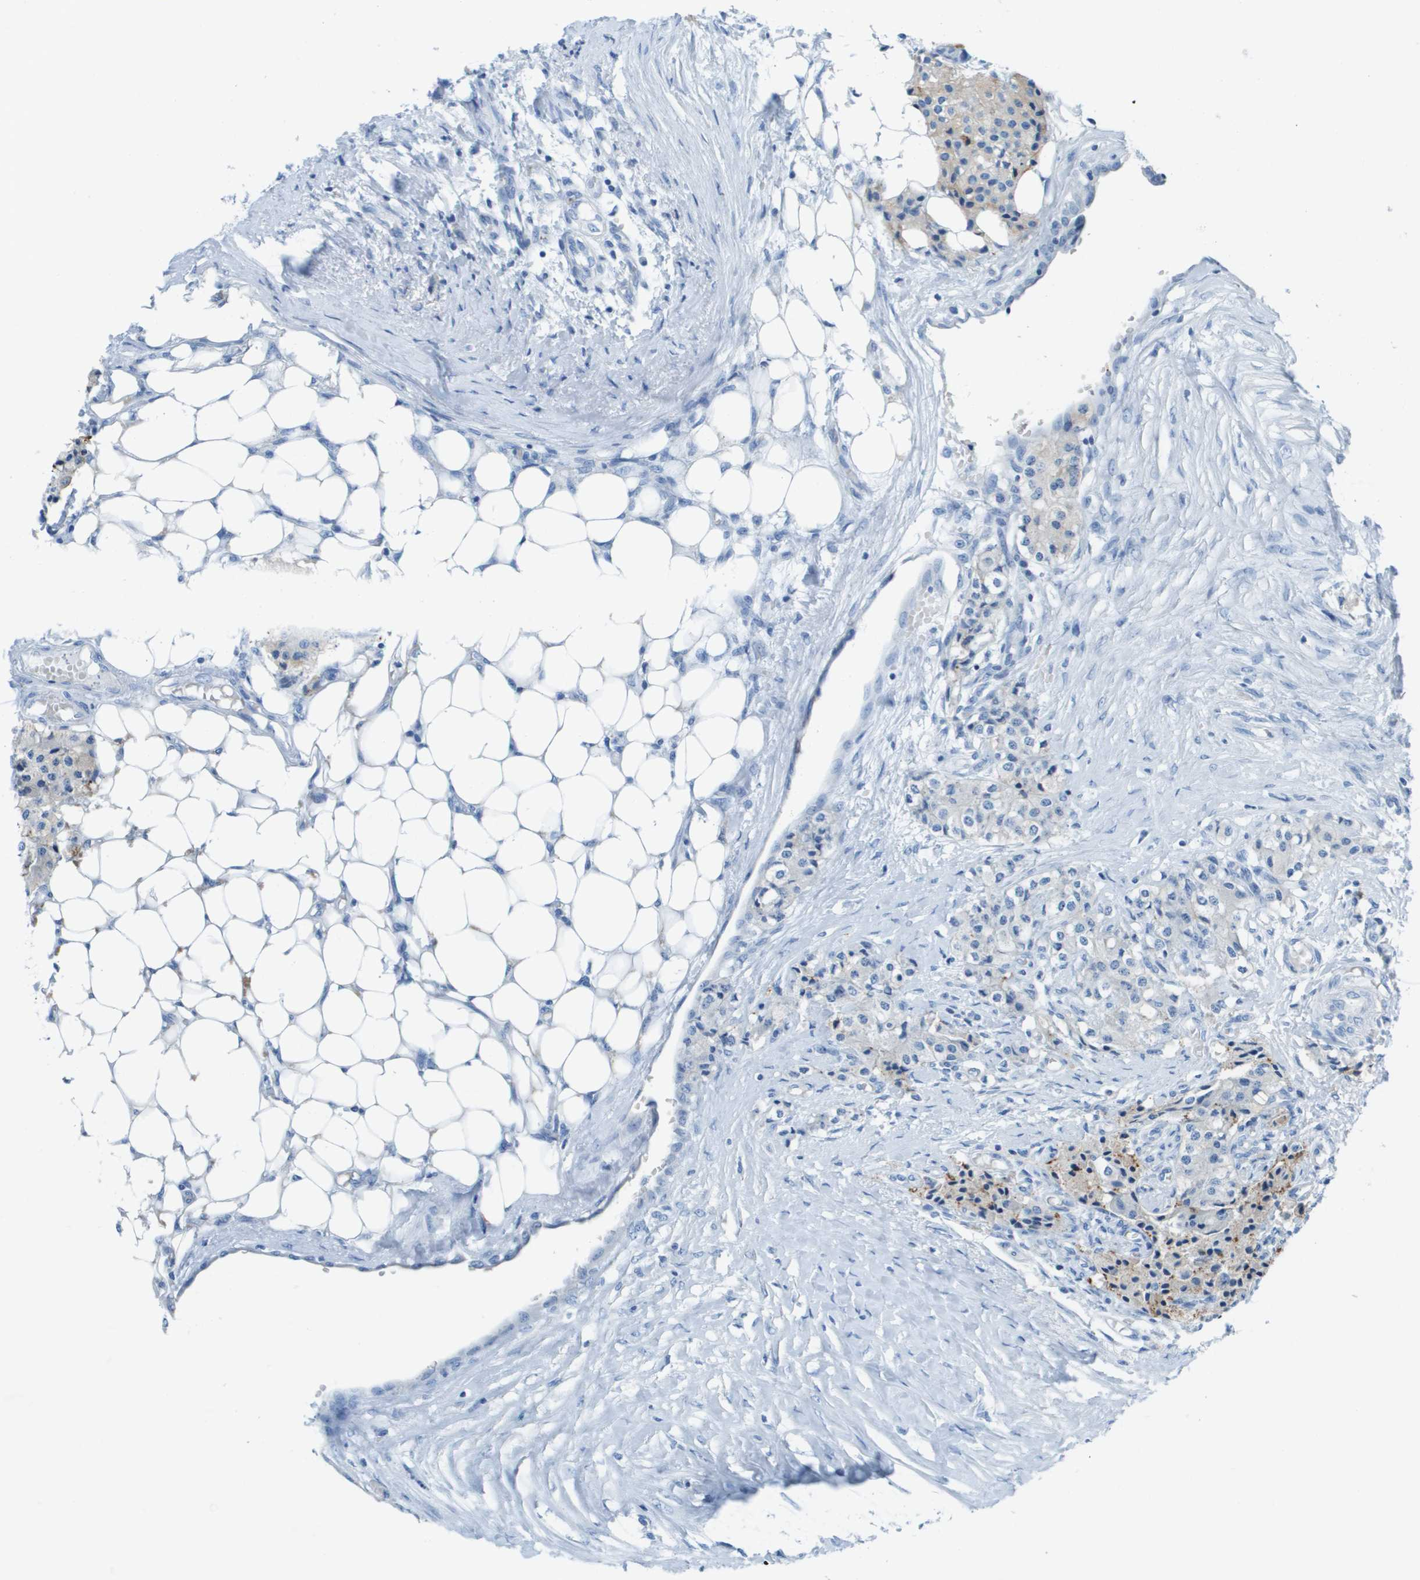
{"staining": {"intensity": "weak", "quantity": "<25%", "location": "cytoplasmic/membranous"}, "tissue": "carcinoid", "cell_type": "Tumor cells", "image_type": "cancer", "snomed": [{"axis": "morphology", "description": "Carcinoid, malignant, NOS"}, {"axis": "topography", "description": "Colon"}], "caption": "This is a photomicrograph of immunohistochemistry (IHC) staining of carcinoid (malignant), which shows no expression in tumor cells. The staining was performed using DAB to visualize the protein expression in brown, while the nuclei were stained in blue with hematoxylin (Magnification: 20x).", "gene": "CD46", "patient": {"sex": "female", "age": 52}}